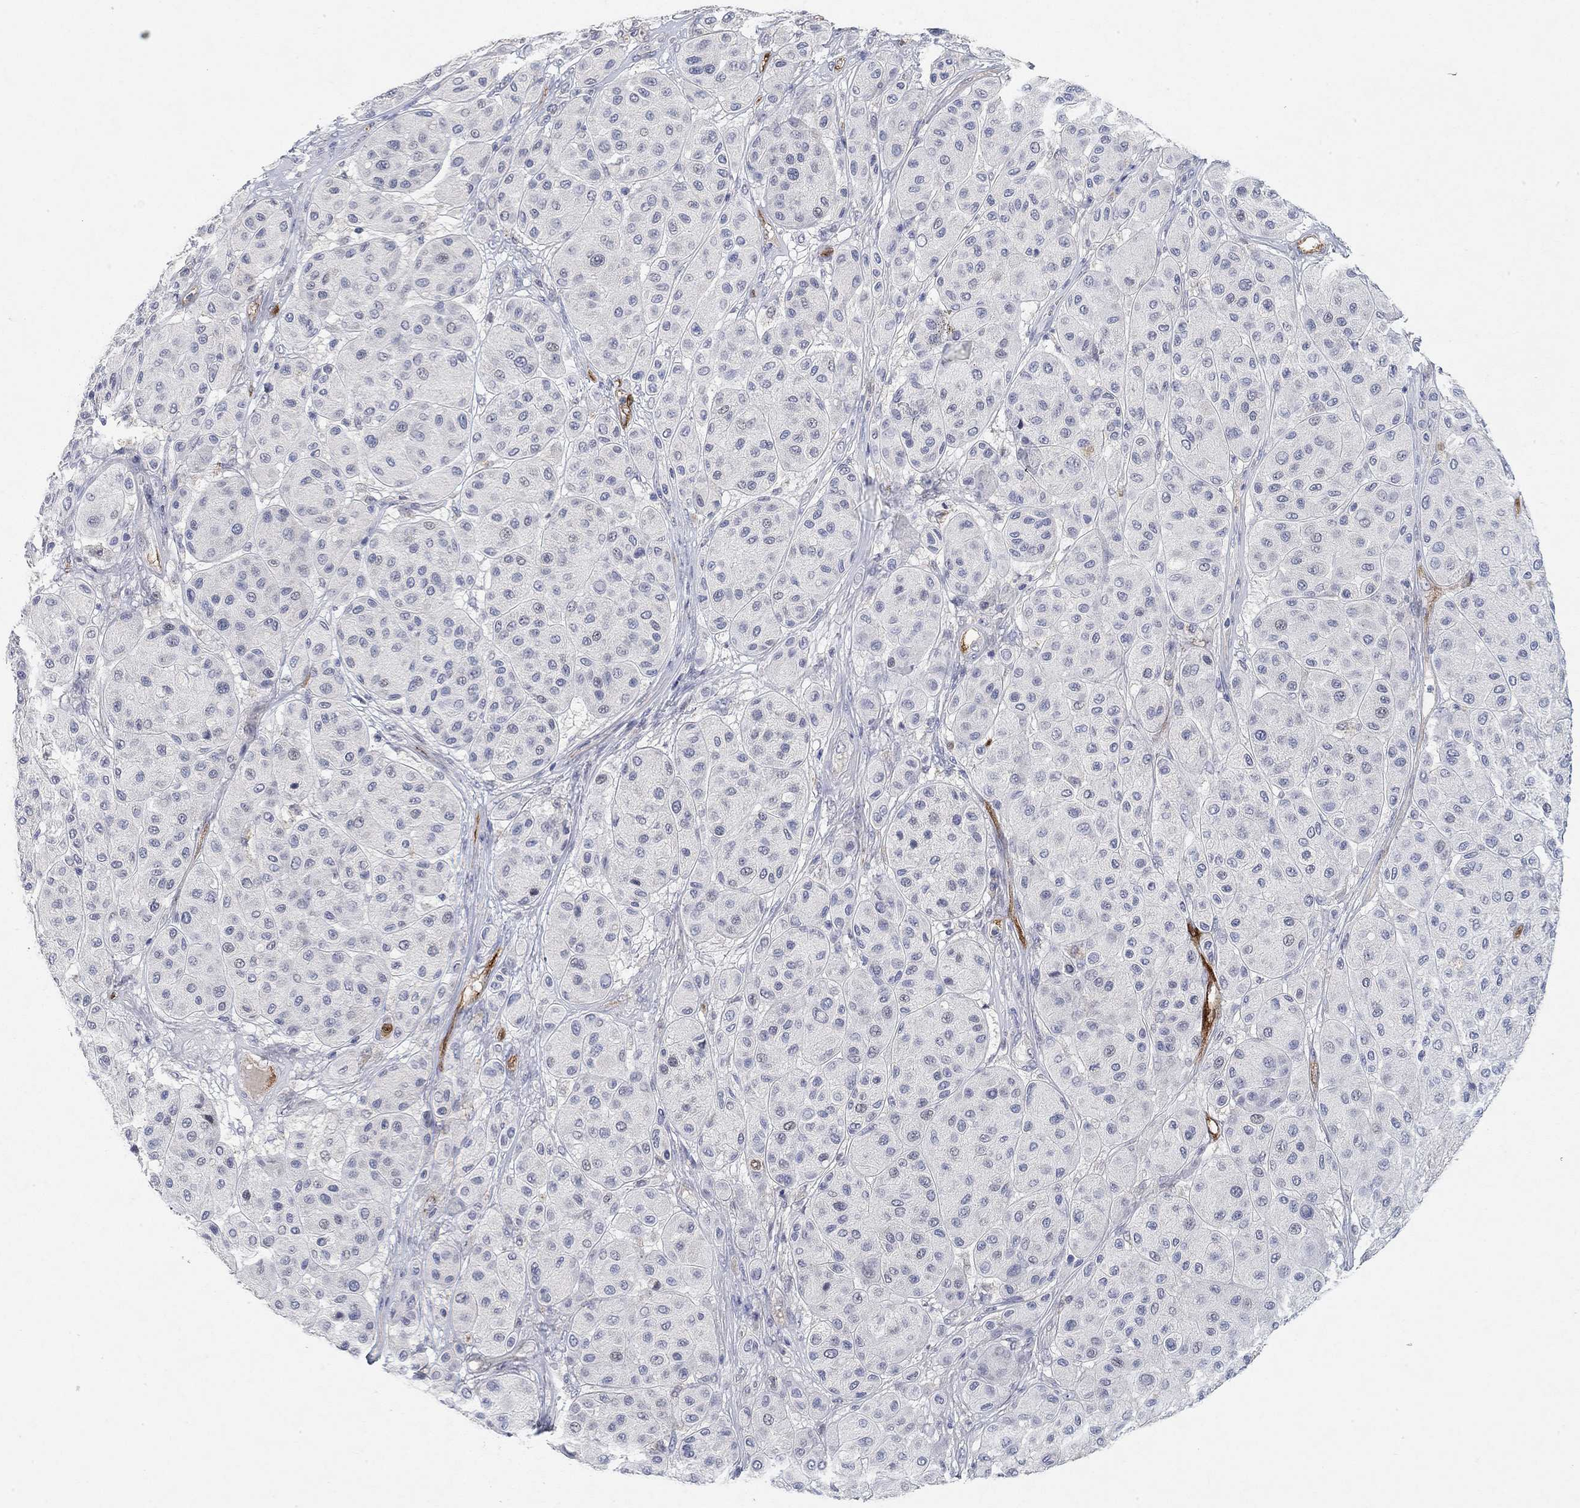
{"staining": {"intensity": "negative", "quantity": "none", "location": "none"}, "tissue": "melanoma", "cell_type": "Tumor cells", "image_type": "cancer", "snomed": [{"axis": "morphology", "description": "Malignant melanoma, Metastatic site"}, {"axis": "topography", "description": "Smooth muscle"}], "caption": "High power microscopy photomicrograph of an IHC micrograph of melanoma, revealing no significant staining in tumor cells.", "gene": "VAT1L", "patient": {"sex": "male", "age": 41}}